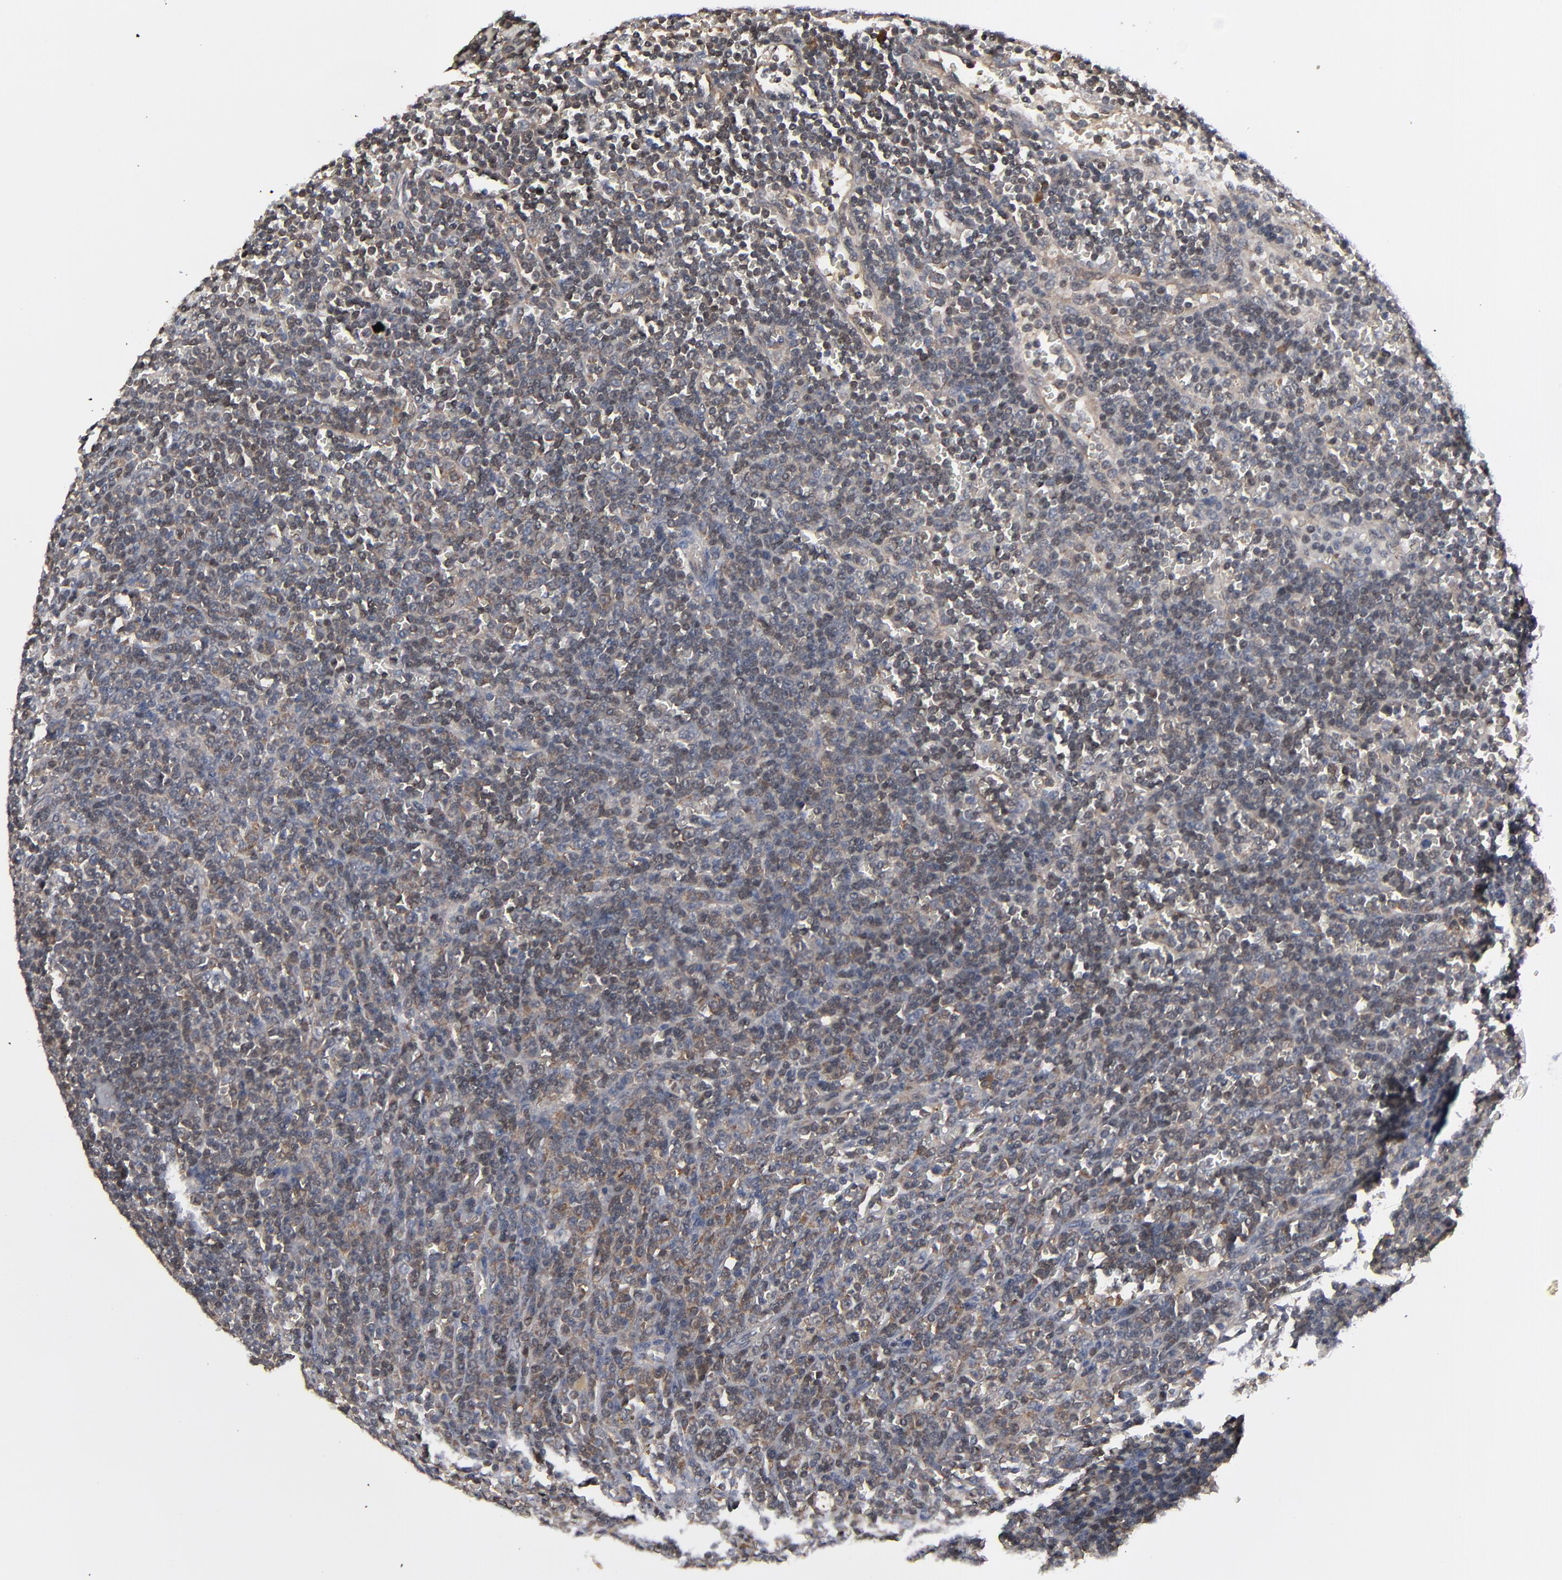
{"staining": {"intensity": "weak", "quantity": ">75%", "location": "cytoplasmic/membranous"}, "tissue": "lymphoma", "cell_type": "Tumor cells", "image_type": "cancer", "snomed": [{"axis": "morphology", "description": "Malignant lymphoma, non-Hodgkin's type, Low grade"}, {"axis": "topography", "description": "Spleen"}], "caption": "A histopathology image of human lymphoma stained for a protein exhibits weak cytoplasmic/membranous brown staining in tumor cells.", "gene": "ALG13", "patient": {"sex": "male", "age": 80}}